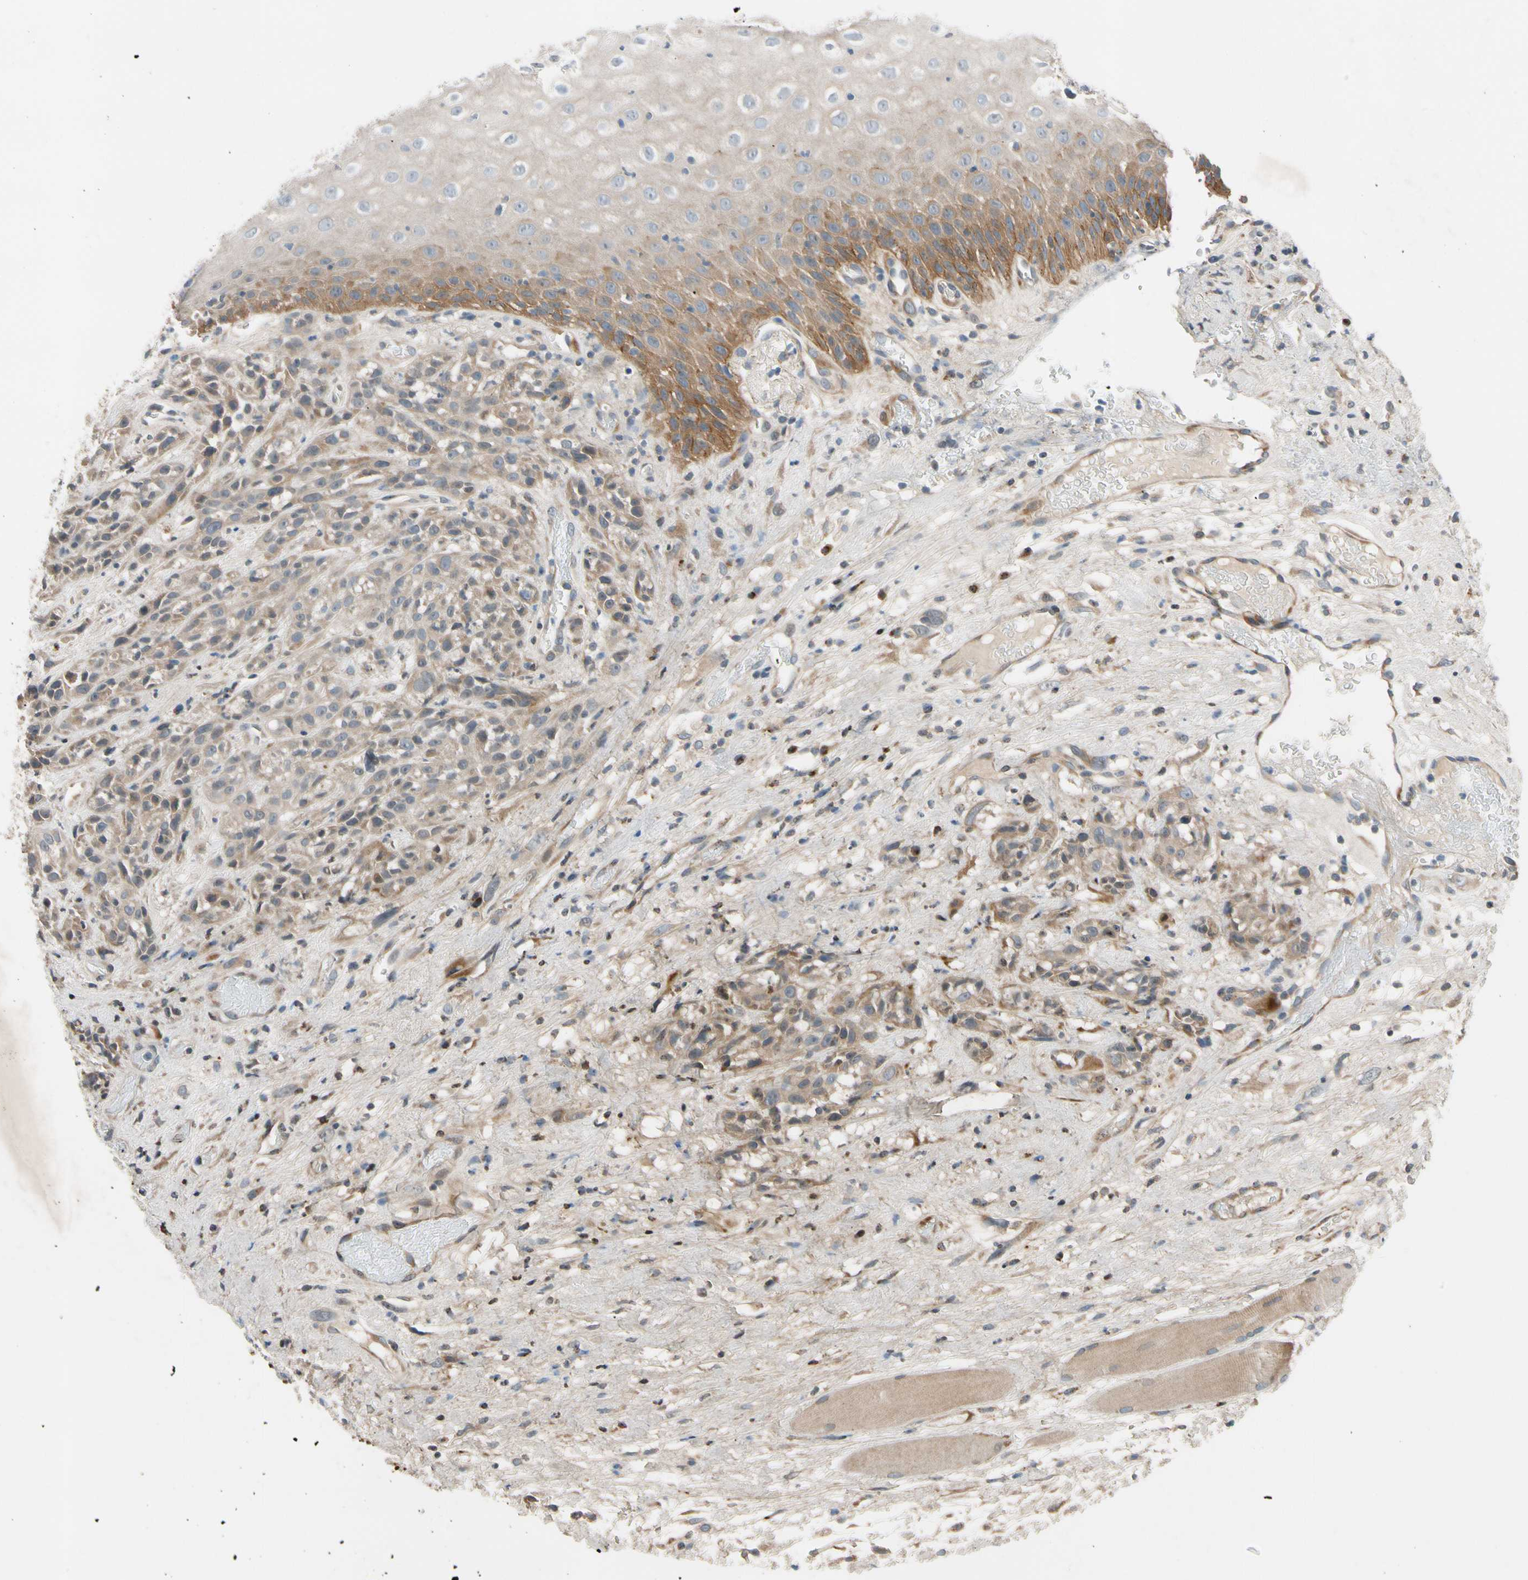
{"staining": {"intensity": "weak", "quantity": ">75%", "location": "cytoplasmic/membranous"}, "tissue": "head and neck cancer", "cell_type": "Tumor cells", "image_type": "cancer", "snomed": [{"axis": "morphology", "description": "Normal tissue, NOS"}, {"axis": "morphology", "description": "Squamous cell carcinoma, NOS"}, {"axis": "topography", "description": "Cartilage tissue"}, {"axis": "topography", "description": "Head-Neck"}], "caption": "Weak cytoplasmic/membranous protein staining is present in about >75% of tumor cells in head and neck cancer. (DAB IHC with brightfield microscopy, high magnification).", "gene": "MST1R", "patient": {"sex": "male", "age": 62}}